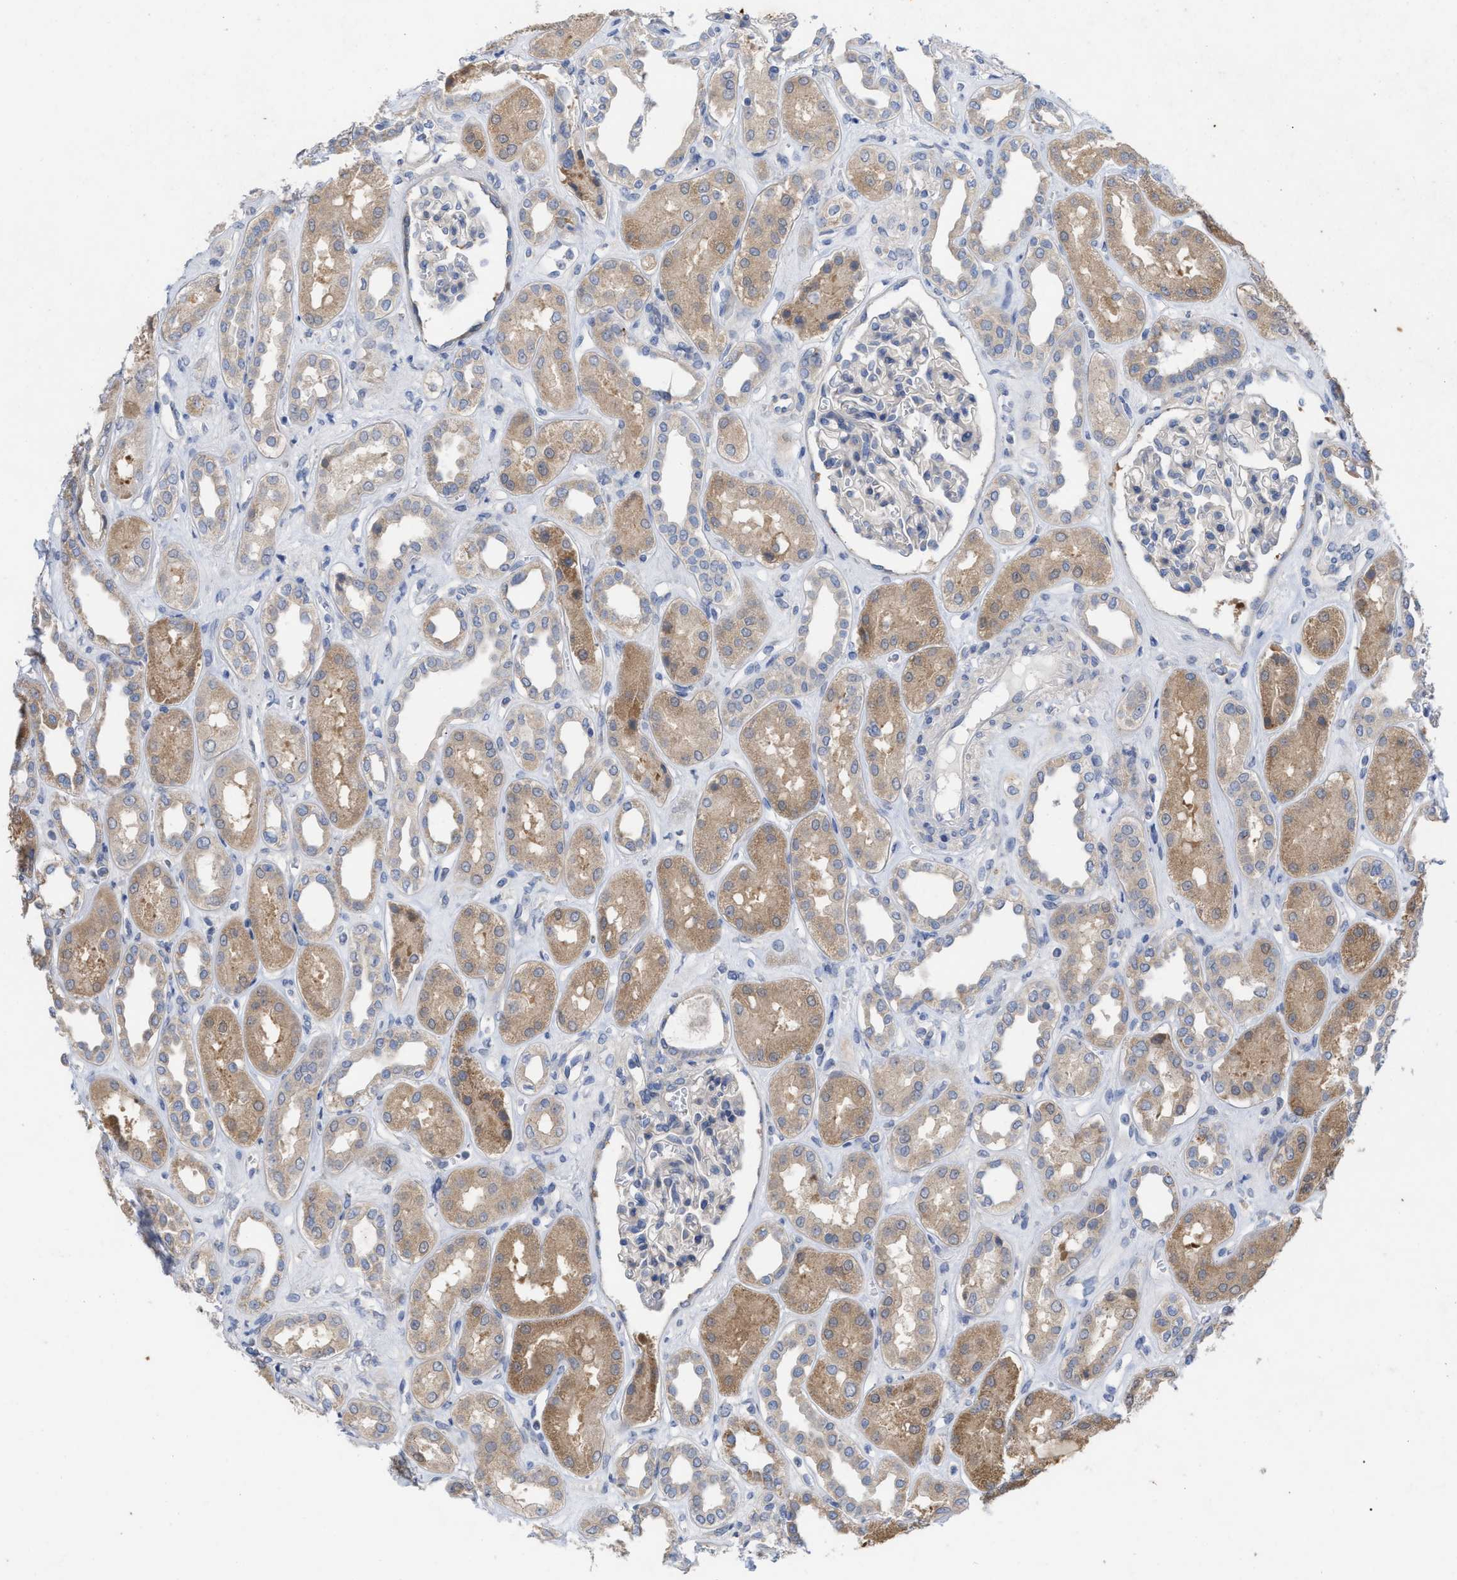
{"staining": {"intensity": "negative", "quantity": "none", "location": "none"}, "tissue": "kidney", "cell_type": "Cells in glomeruli", "image_type": "normal", "snomed": [{"axis": "morphology", "description": "Normal tissue, NOS"}, {"axis": "topography", "description": "Kidney"}], "caption": "High power microscopy image of an immunohistochemistry photomicrograph of normal kidney, revealing no significant positivity in cells in glomeruli.", "gene": "VIP", "patient": {"sex": "male", "age": 59}}